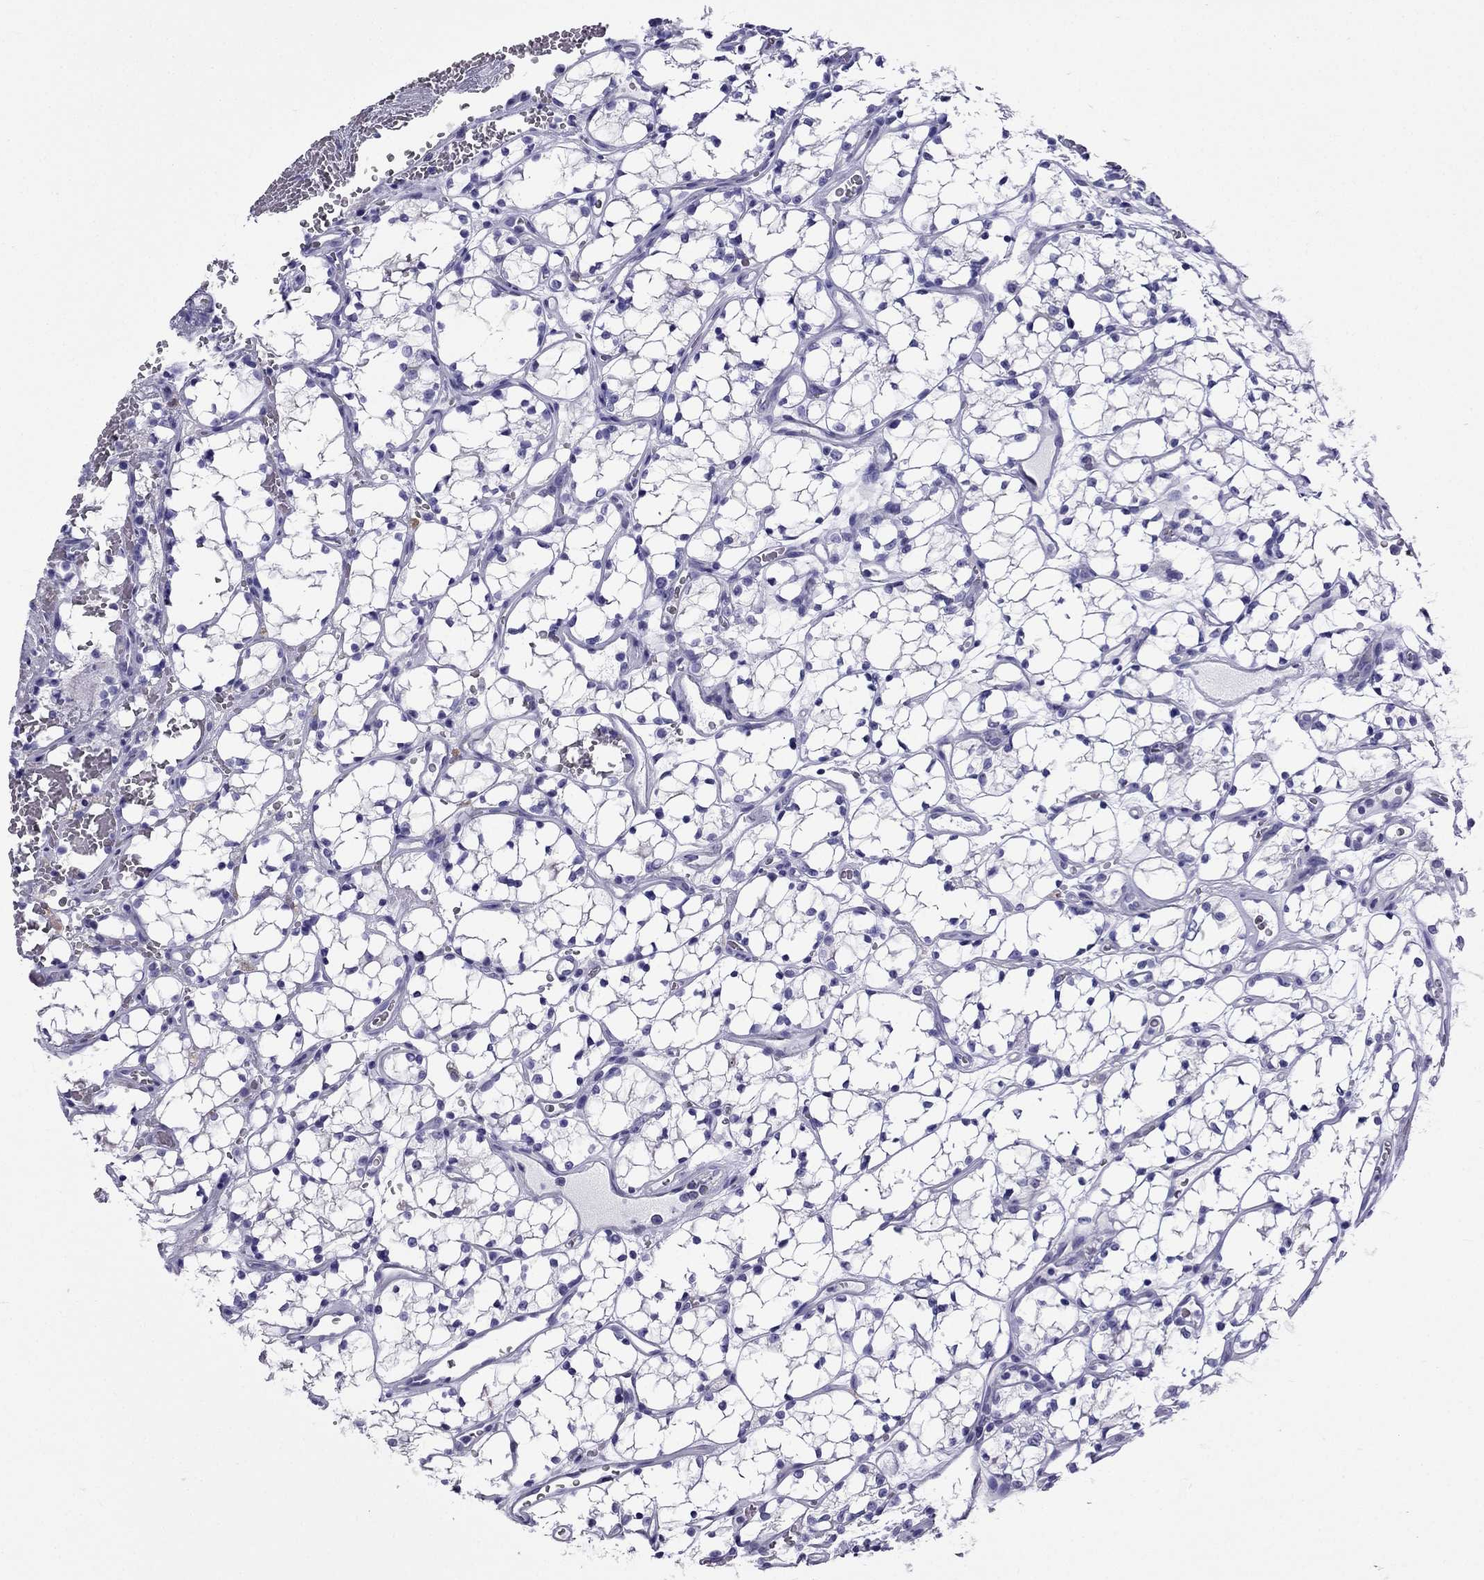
{"staining": {"intensity": "negative", "quantity": "none", "location": "none"}, "tissue": "renal cancer", "cell_type": "Tumor cells", "image_type": "cancer", "snomed": [{"axis": "morphology", "description": "Adenocarcinoma, NOS"}, {"axis": "topography", "description": "Kidney"}], "caption": "Immunohistochemistry micrograph of neoplastic tissue: renal cancer stained with DAB (3,3'-diaminobenzidine) demonstrates no significant protein staining in tumor cells.", "gene": "ARR3", "patient": {"sex": "female", "age": 69}}